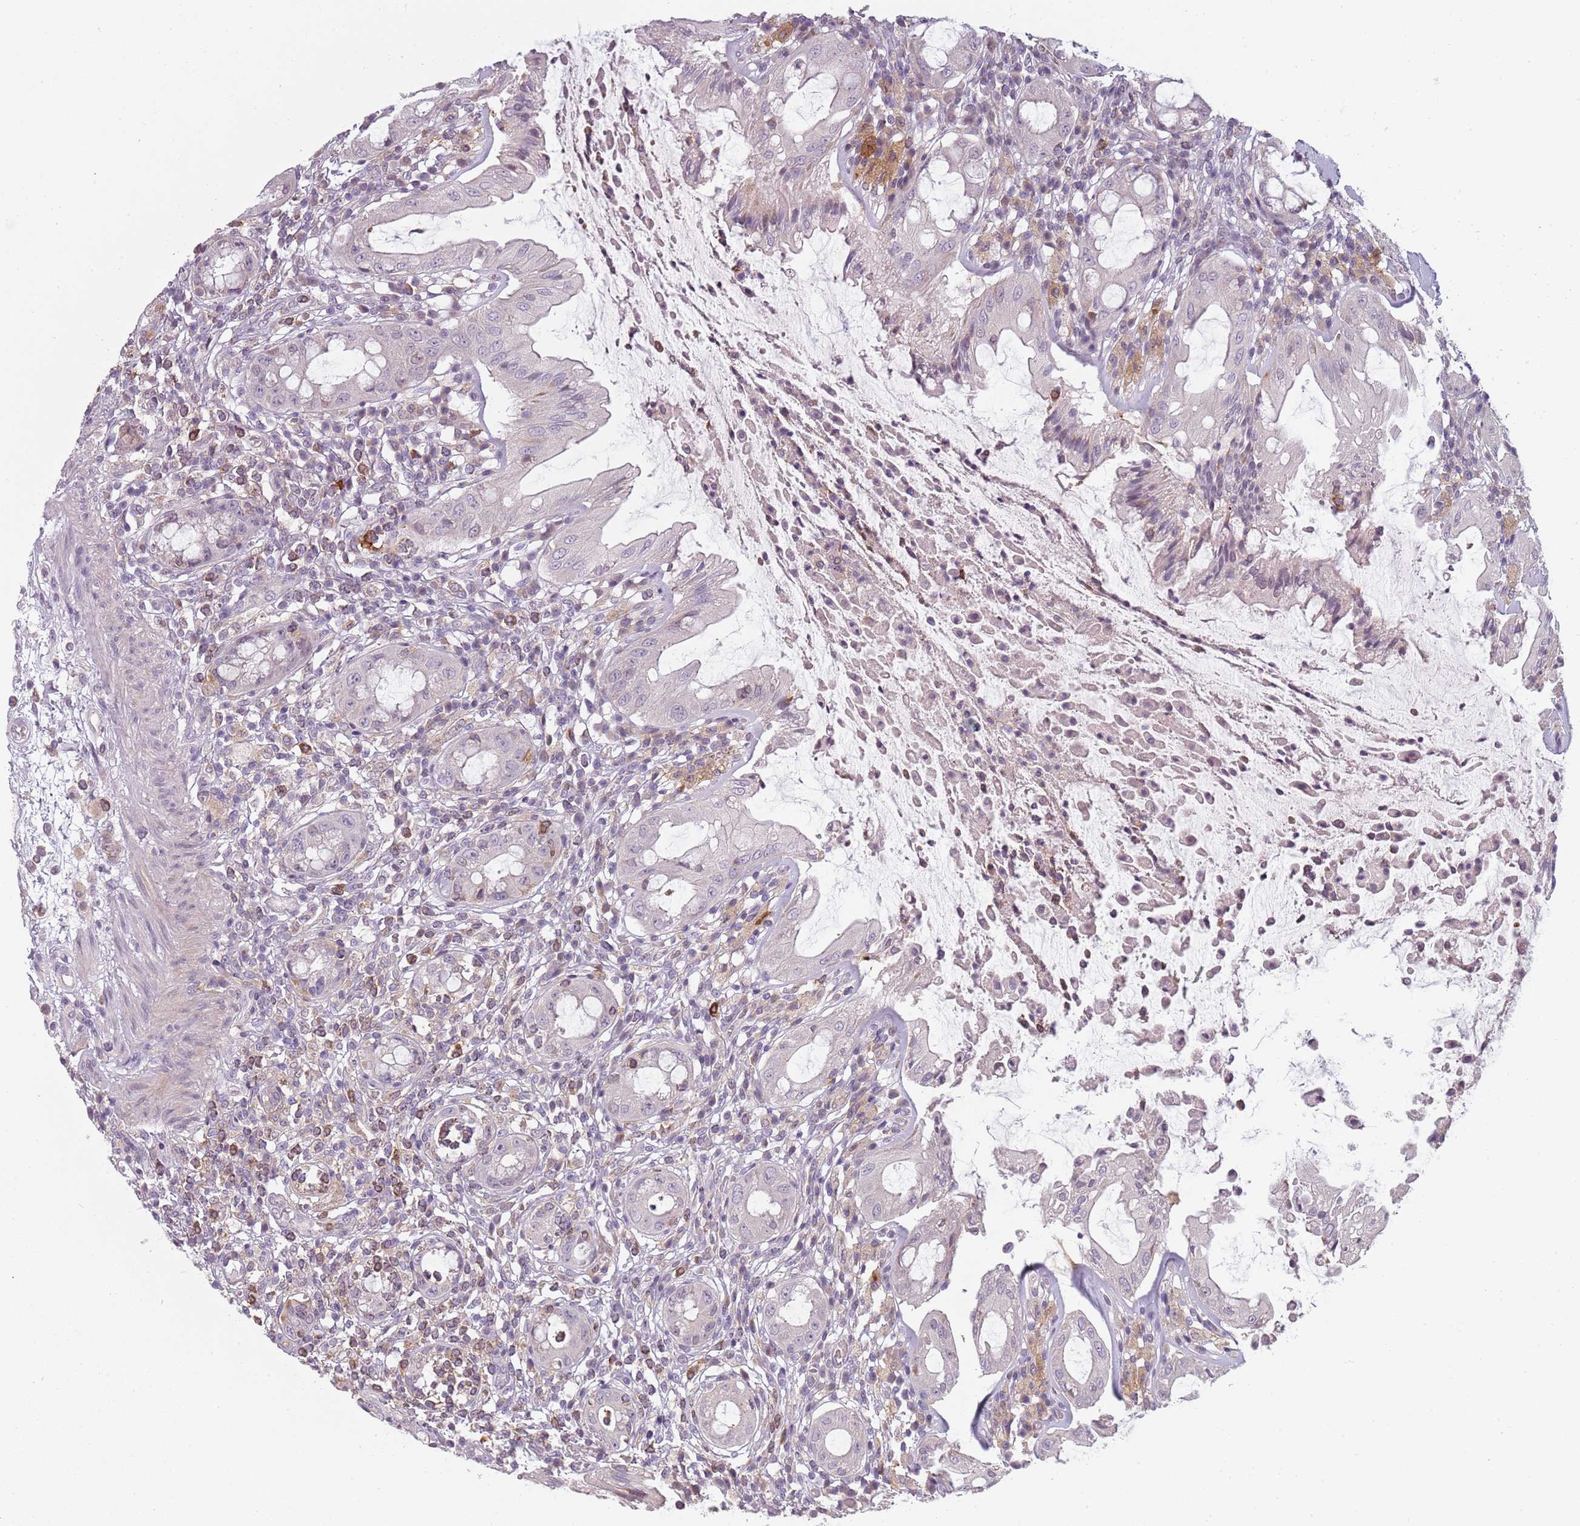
{"staining": {"intensity": "weak", "quantity": "<25%", "location": "cytoplasmic/membranous"}, "tissue": "rectum", "cell_type": "Glandular cells", "image_type": "normal", "snomed": [{"axis": "morphology", "description": "Normal tissue, NOS"}, {"axis": "topography", "description": "Rectum"}], "caption": "Human rectum stained for a protein using immunohistochemistry (IHC) displays no expression in glandular cells.", "gene": "CC2D2B", "patient": {"sex": "female", "age": 57}}